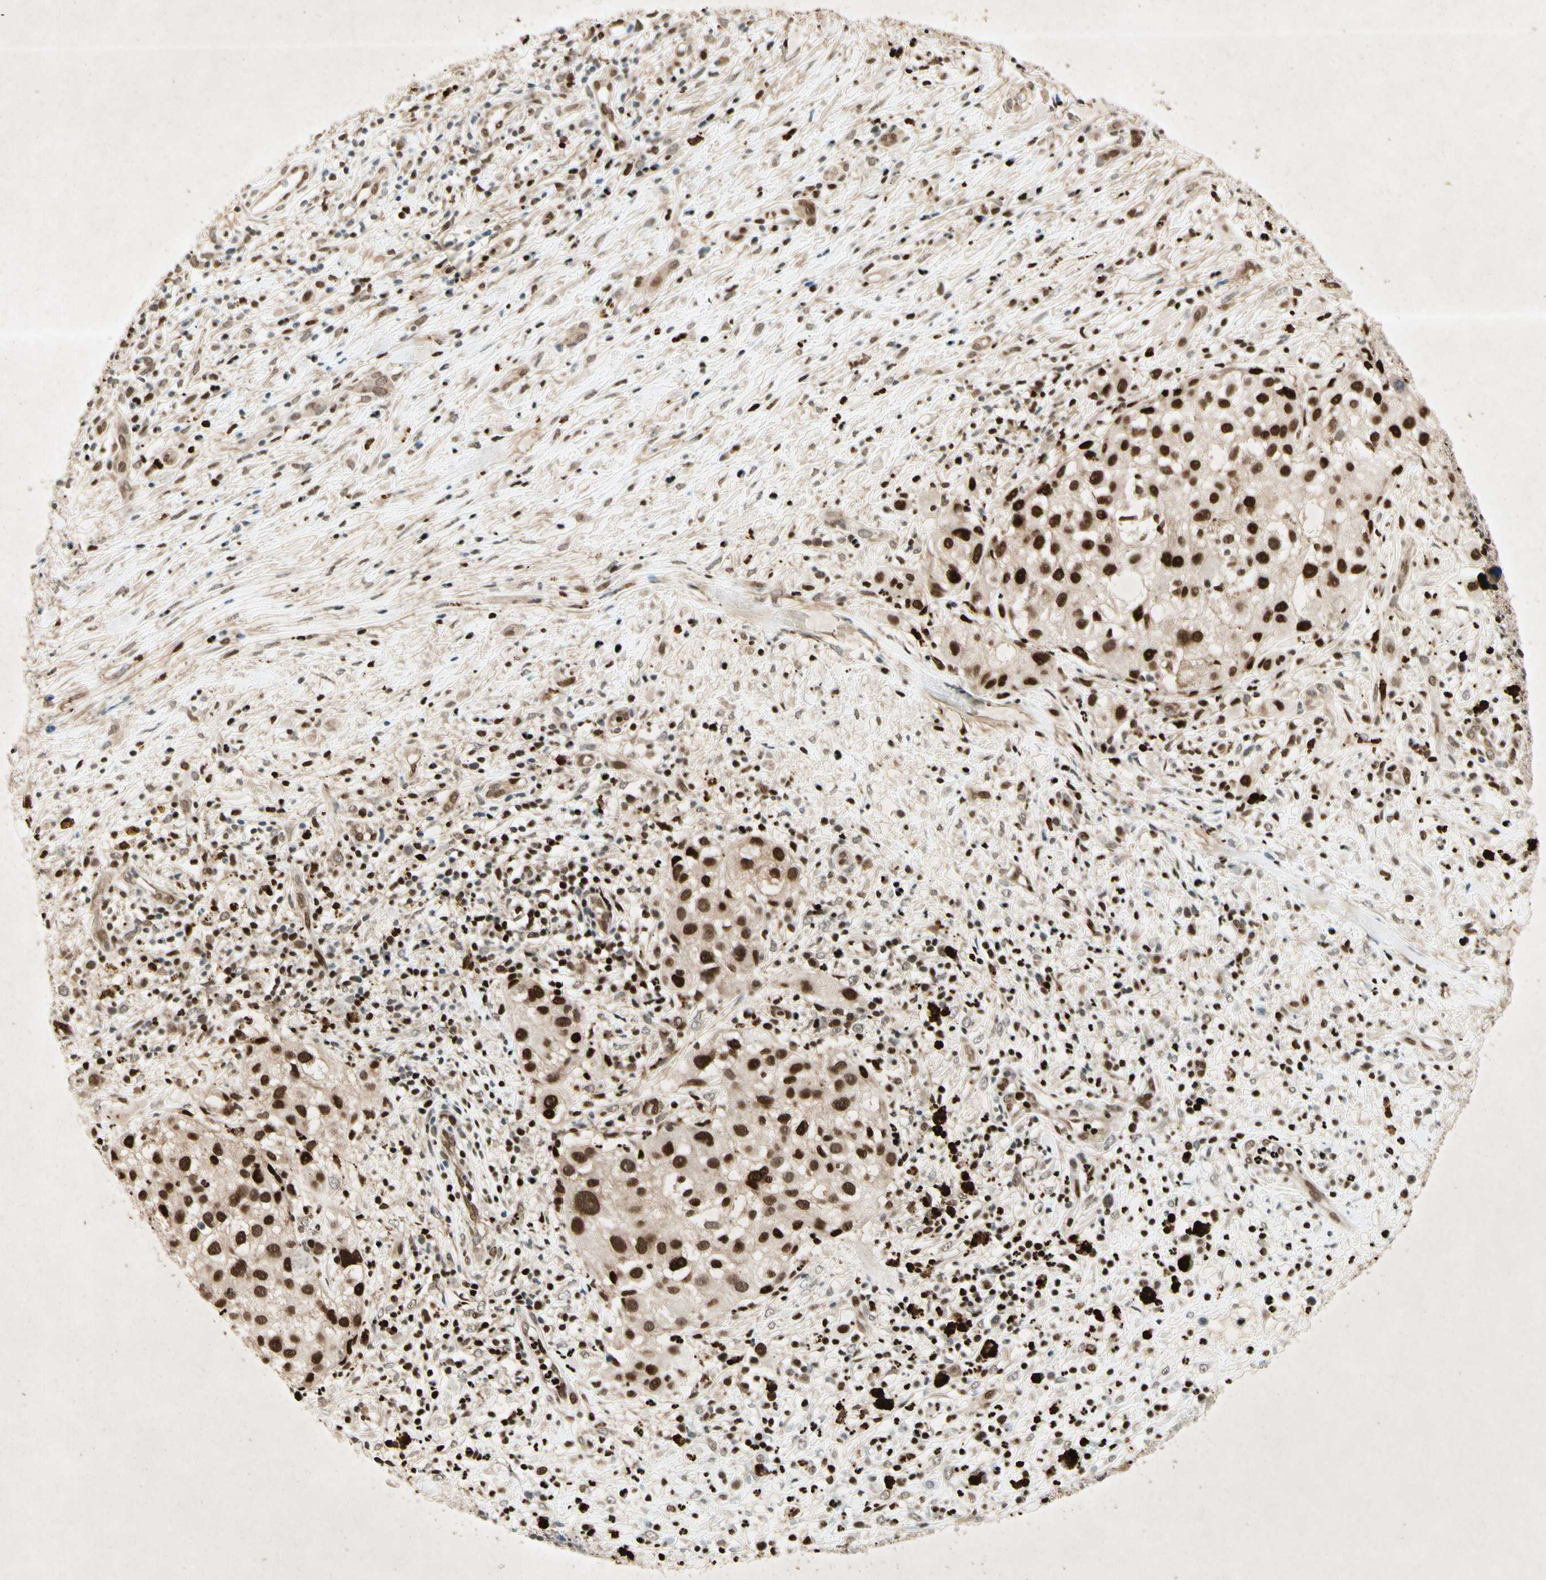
{"staining": {"intensity": "strong", "quantity": ">75%", "location": "nuclear"}, "tissue": "melanoma", "cell_type": "Tumor cells", "image_type": "cancer", "snomed": [{"axis": "morphology", "description": "Necrosis, NOS"}, {"axis": "morphology", "description": "Malignant melanoma, NOS"}, {"axis": "topography", "description": "Skin"}], "caption": "Immunohistochemistry photomicrograph of neoplastic tissue: human malignant melanoma stained using immunohistochemistry (IHC) reveals high levels of strong protein expression localized specifically in the nuclear of tumor cells, appearing as a nuclear brown color.", "gene": "RNF43", "patient": {"sex": "female", "age": 87}}